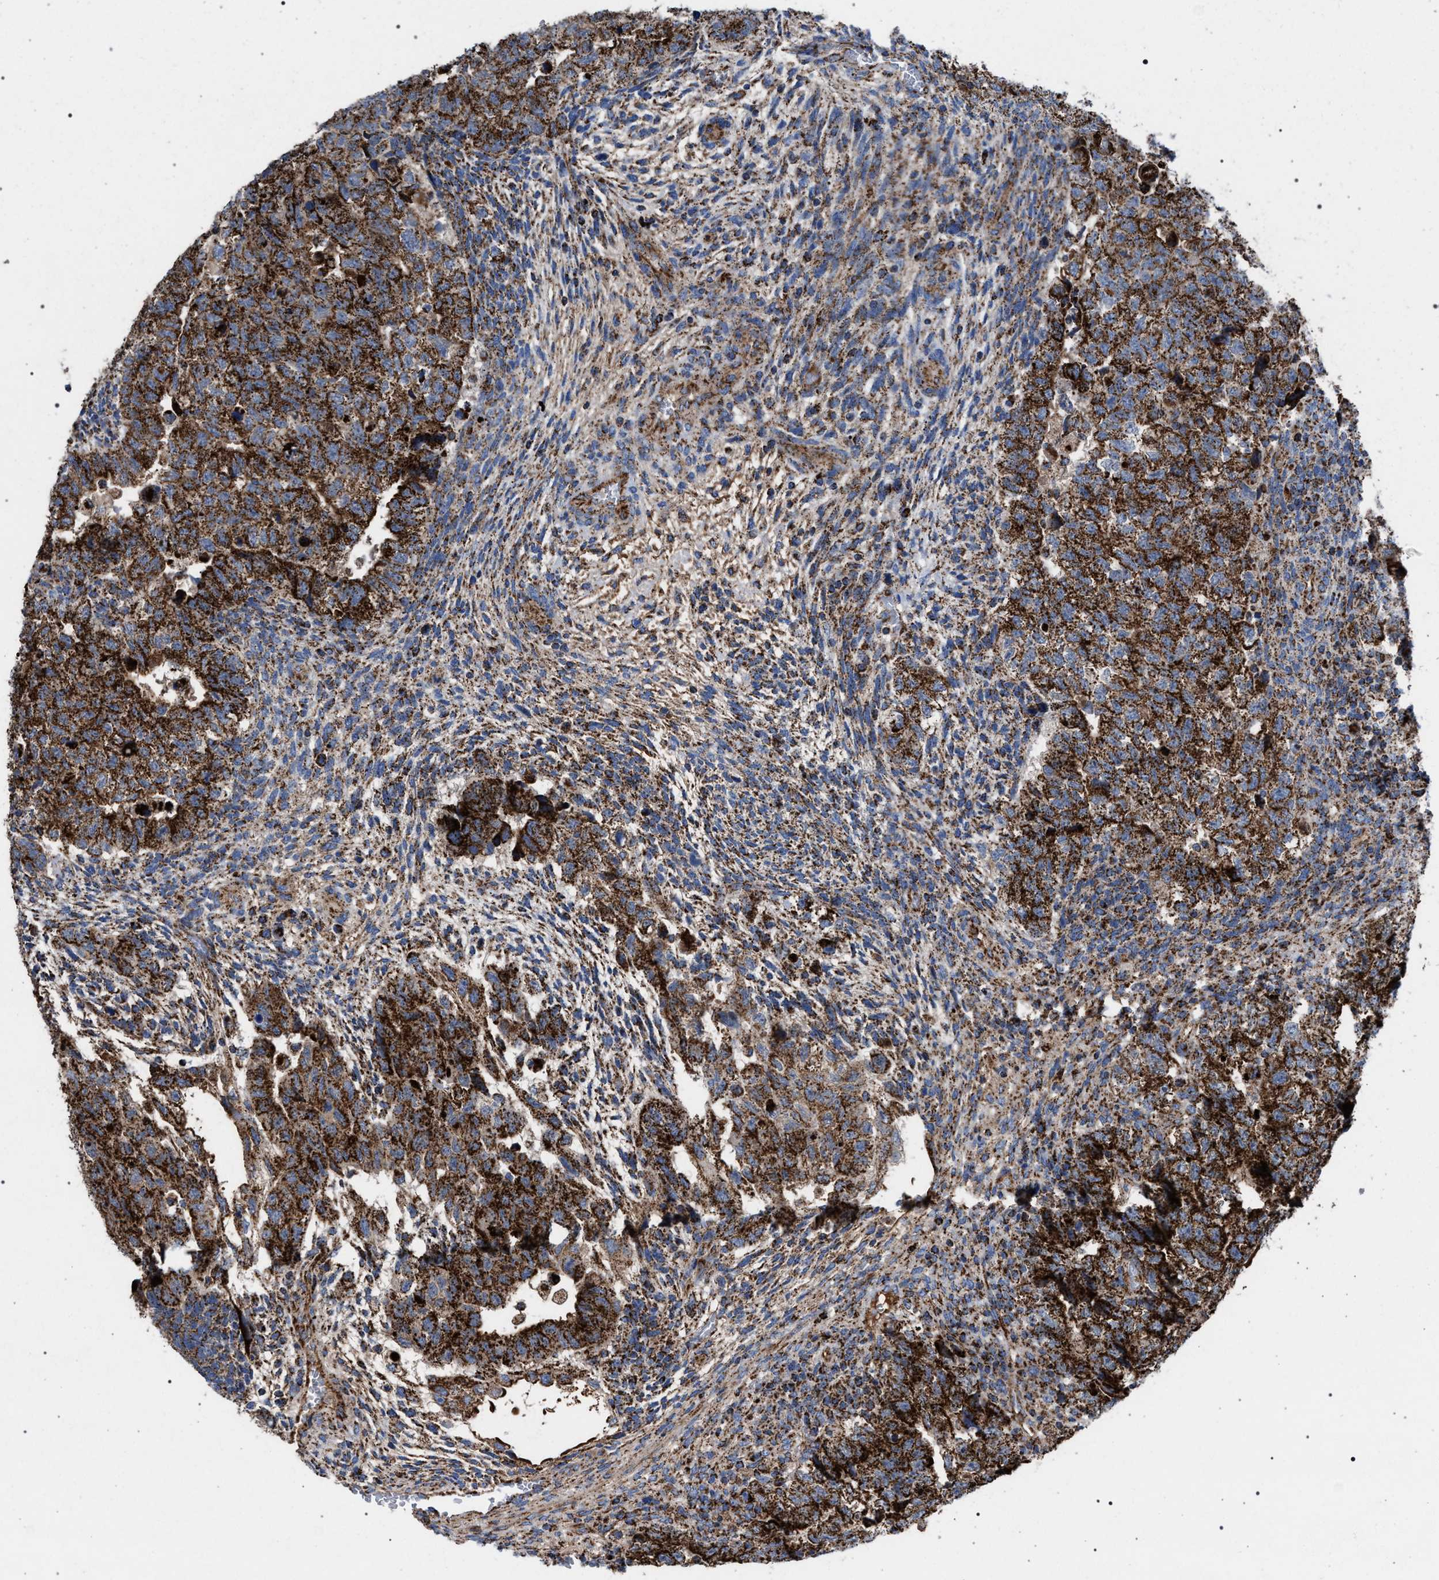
{"staining": {"intensity": "strong", "quantity": ">75%", "location": "cytoplasmic/membranous"}, "tissue": "testis cancer", "cell_type": "Tumor cells", "image_type": "cancer", "snomed": [{"axis": "morphology", "description": "Carcinoma, Embryonal, NOS"}, {"axis": "topography", "description": "Testis"}], "caption": "A micrograph showing strong cytoplasmic/membranous expression in approximately >75% of tumor cells in embryonal carcinoma (testis), as visualized by brown immunohistochemical staining.", "gene": "VPS13A", "patient": {"sex": "male", "age": 36}}